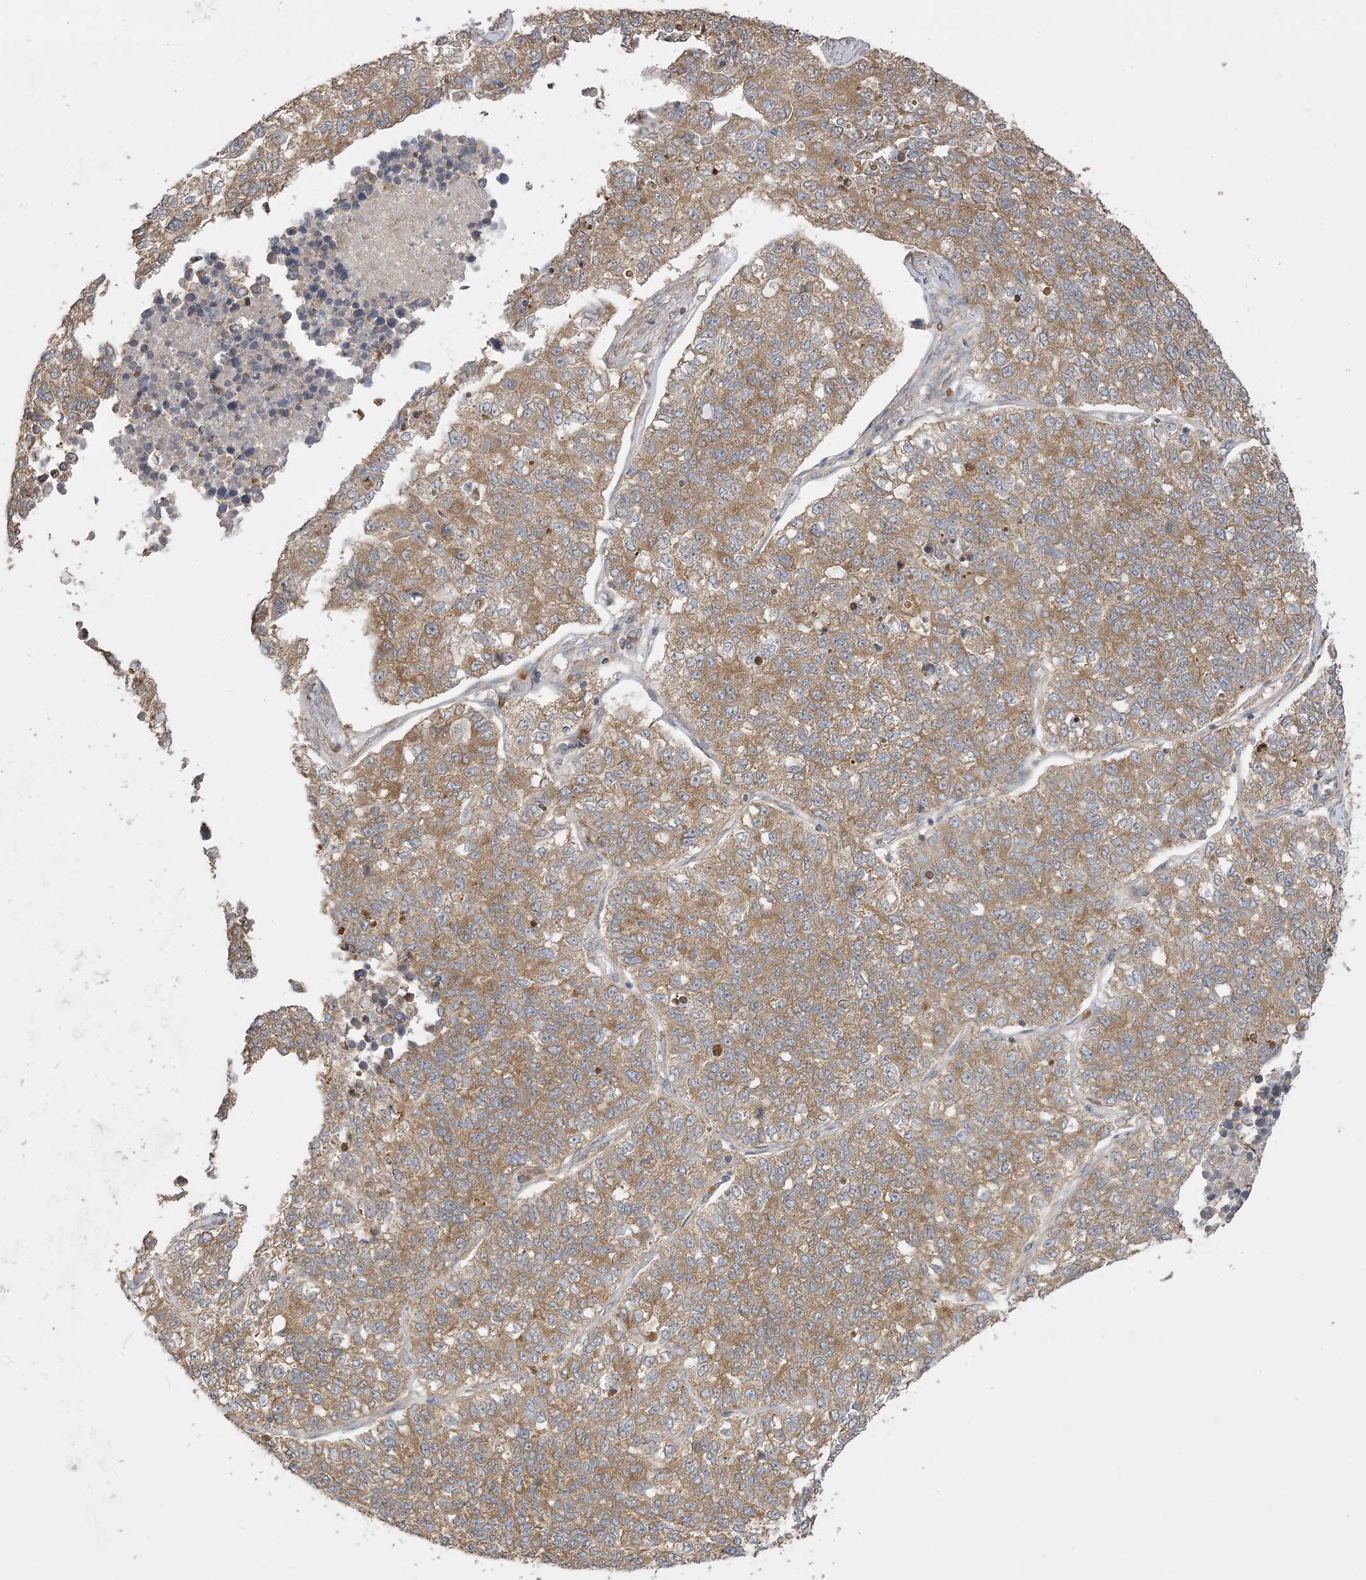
{"staining": {"intensity": "strong", "quantity": ">75%", "location": "cytoplasmic/membranous"}, "tissue": "lung cancer", "cell_type": "Tumor cells", "image_type": "cancer", "snomed": [{"axis": "morphology", "description": "Adenocarcinoma, NOS"}, {"axis": "topography", "description": "Lung"}], "caption": "About >75% of tumor cells in lung cancer display strong cytoplasmic/membranous protein staining as visualized by brown immunohistochemical staining.", "gene": "SIRT3", "patient": {"sex": "male", "age": 49}}